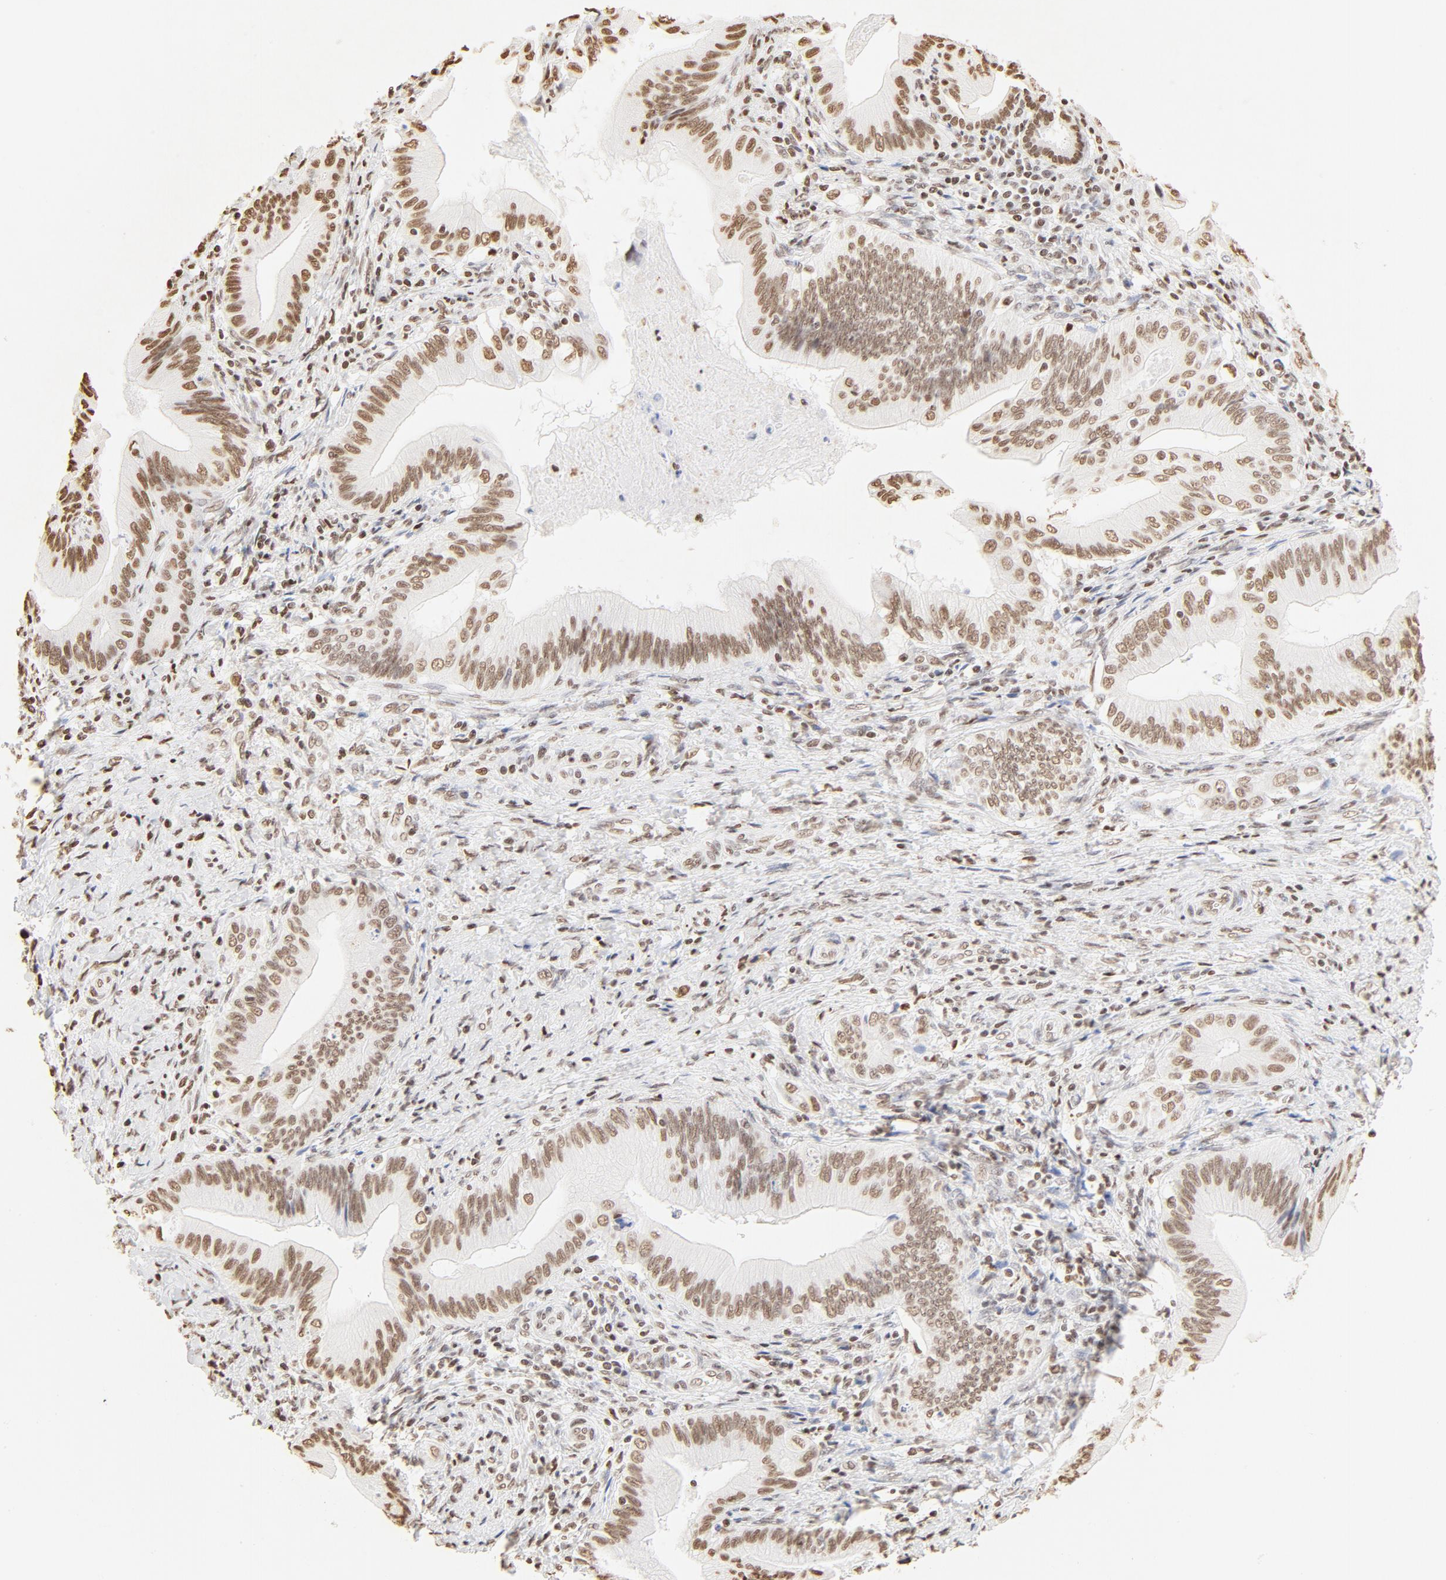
{"staining": {"intensity": "moderate", "quantity": ">75%", "location": "nuclear"}, "tissue": "liver cancer", "cell_type": "Tumor cells", "image_type": "cancer", "snomed": [{"axis": "morphology", "description": "Cholangiocarcinoma"}, {"axis": "topography", "description": "Liver"}], "caption": "An IHC photomicrograph of tumor tissue is shown. Protein staining in brown highlights moderate nuclear positivity in liver cancer within tumor cells.", "gene": "ZNF540", "patient": {"sex": "male", "age": 58}}